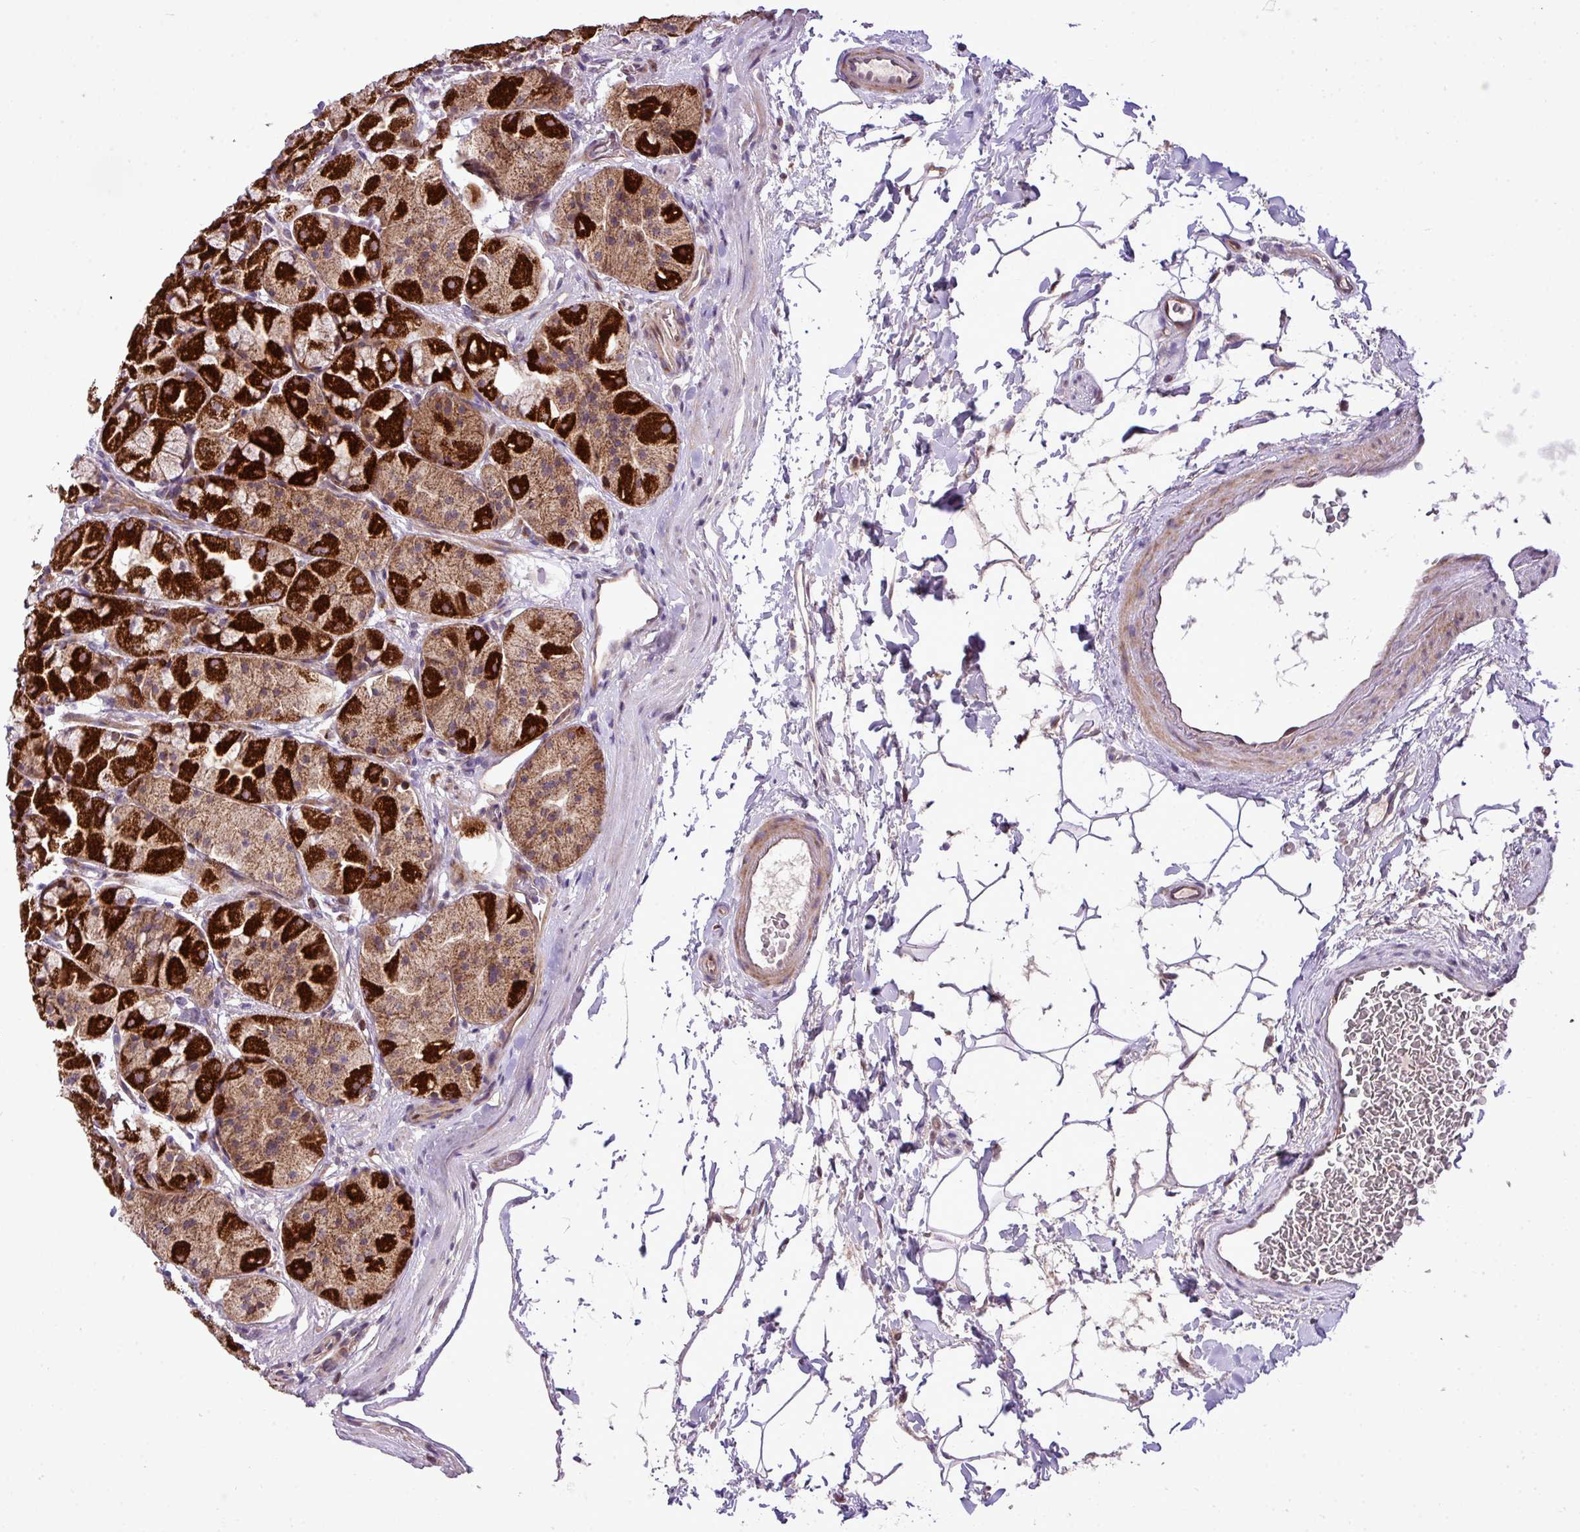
{"staining": {"intensity": "strong", "quantity": ">75%", "location": "cytoplasmic/membranous"}, "tissue": "stomach", "cell_type": "Glandular cells", "image_type": "normal", "snomed": [{"axis": "morphology", "description": "Normal tissue, NOS"}, {"axis": "topography", "description": "Stomach"}], "caption": "A photomicrograph showing strong cytoplasmic/membranous expression in about >75% of glandular cells in normal stomach, as visualized by brown immunohistochemical staining.", "gene": "B3GNT9", "patient": {"sex": "male", "age": 57}}